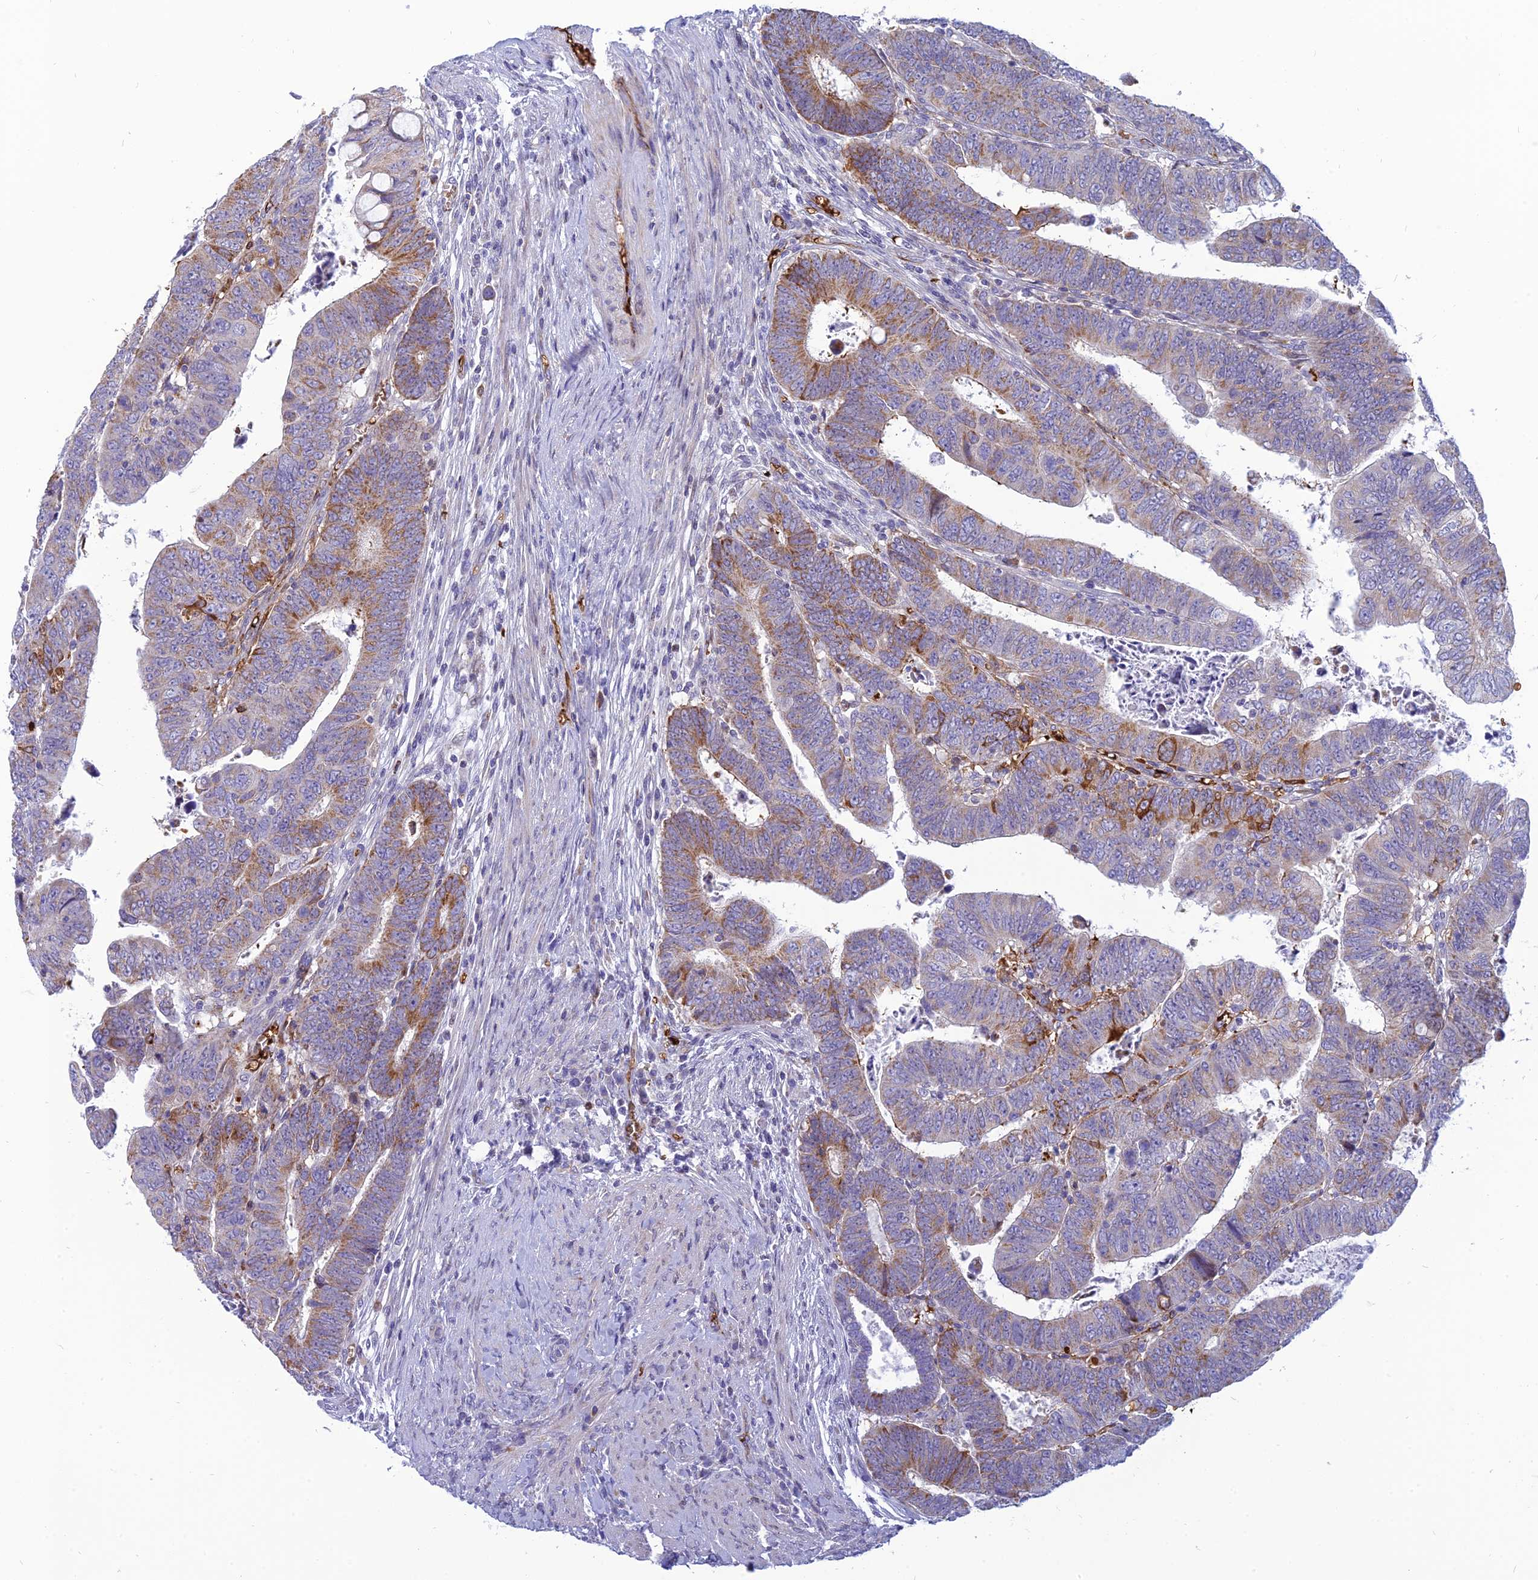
{"staining": {"intensity": "moderate", "quantity": "<25%", "location": "cytoplasmic/membranous"}, "tissue": "colorectal cancer", "cell_type": "Tumor cells", "image_type": "cancer", "snomed": [{"axis": "morphology", "description": "Normal tissue, NOS"}, {"axis": "morphology", "description": "Adenocarcinoma, NOS"}, {"axis": "topography", "description": "Rectum"}], "caption": "Immunohistochemistry micrograph of colorectal cancer (adenocarcinoma) stained for a protein (brown), which reveals low levels of moderate cytoplasmic/membranous expression in approximately <25% of tumor cells.", "gene": "HHAT", "patient": {"sex": "female", "age": 65}}